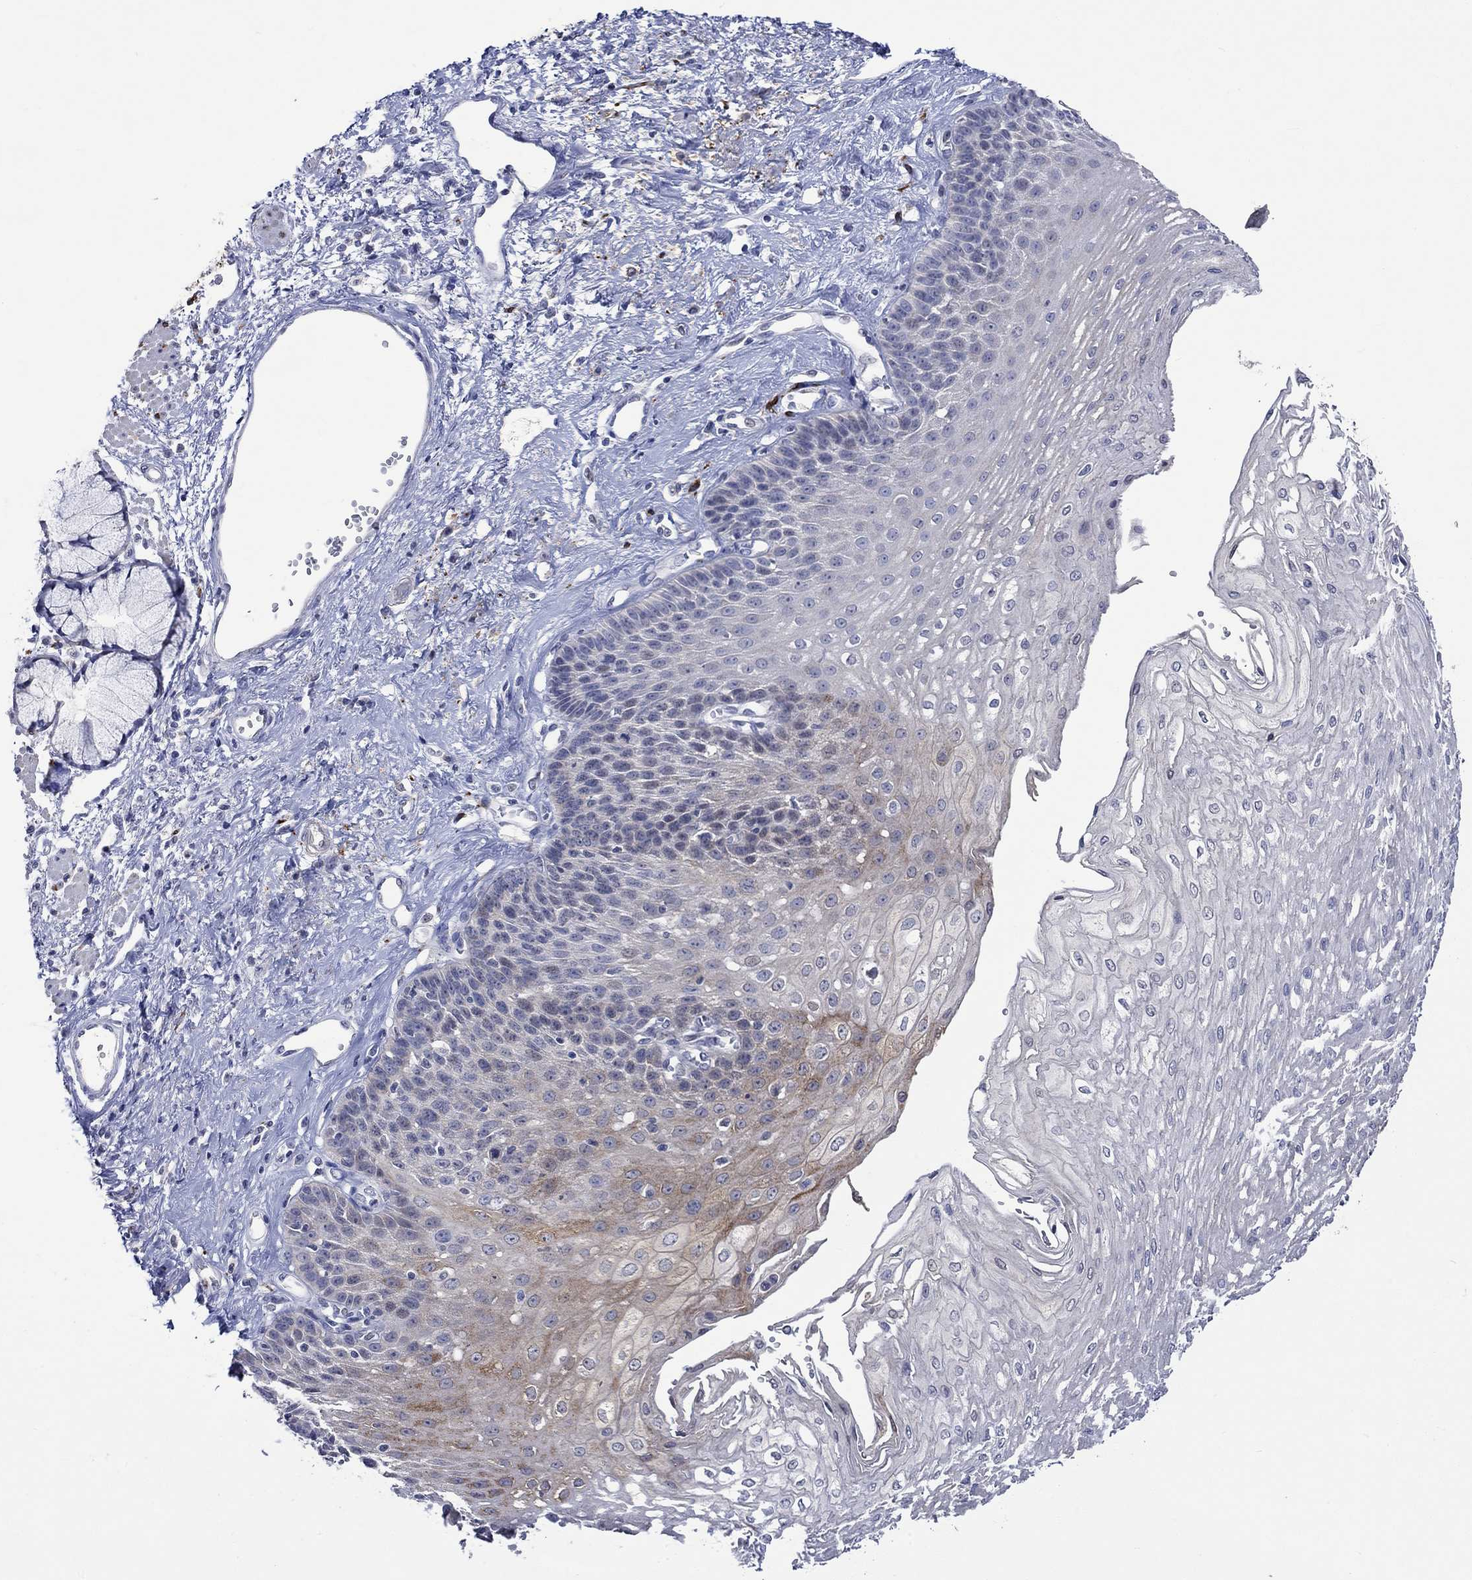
{"staining": {"intensity": "weak", "quantity": "<25%", "location": "cytoplasmic/membranous"}, "tissue": "esophagus", "cell_type": "Squamous epithelial cells", "image_type": "normal", "snomed": [{"axis": "morphology", "description": "Normal tissue, NOS"}, {"axis": "topography", "description": "Esophagus"}], "caption": "Squamous epithelial cells are negative for brown protein staining in normal esophagus. (DAB (3,3'-diaminobenzidine) immunohistochemistry (IHC) with hematoxylin counter stain).", "gene": "CRYAB", "patient": {"sex": "female", "age": 62}}